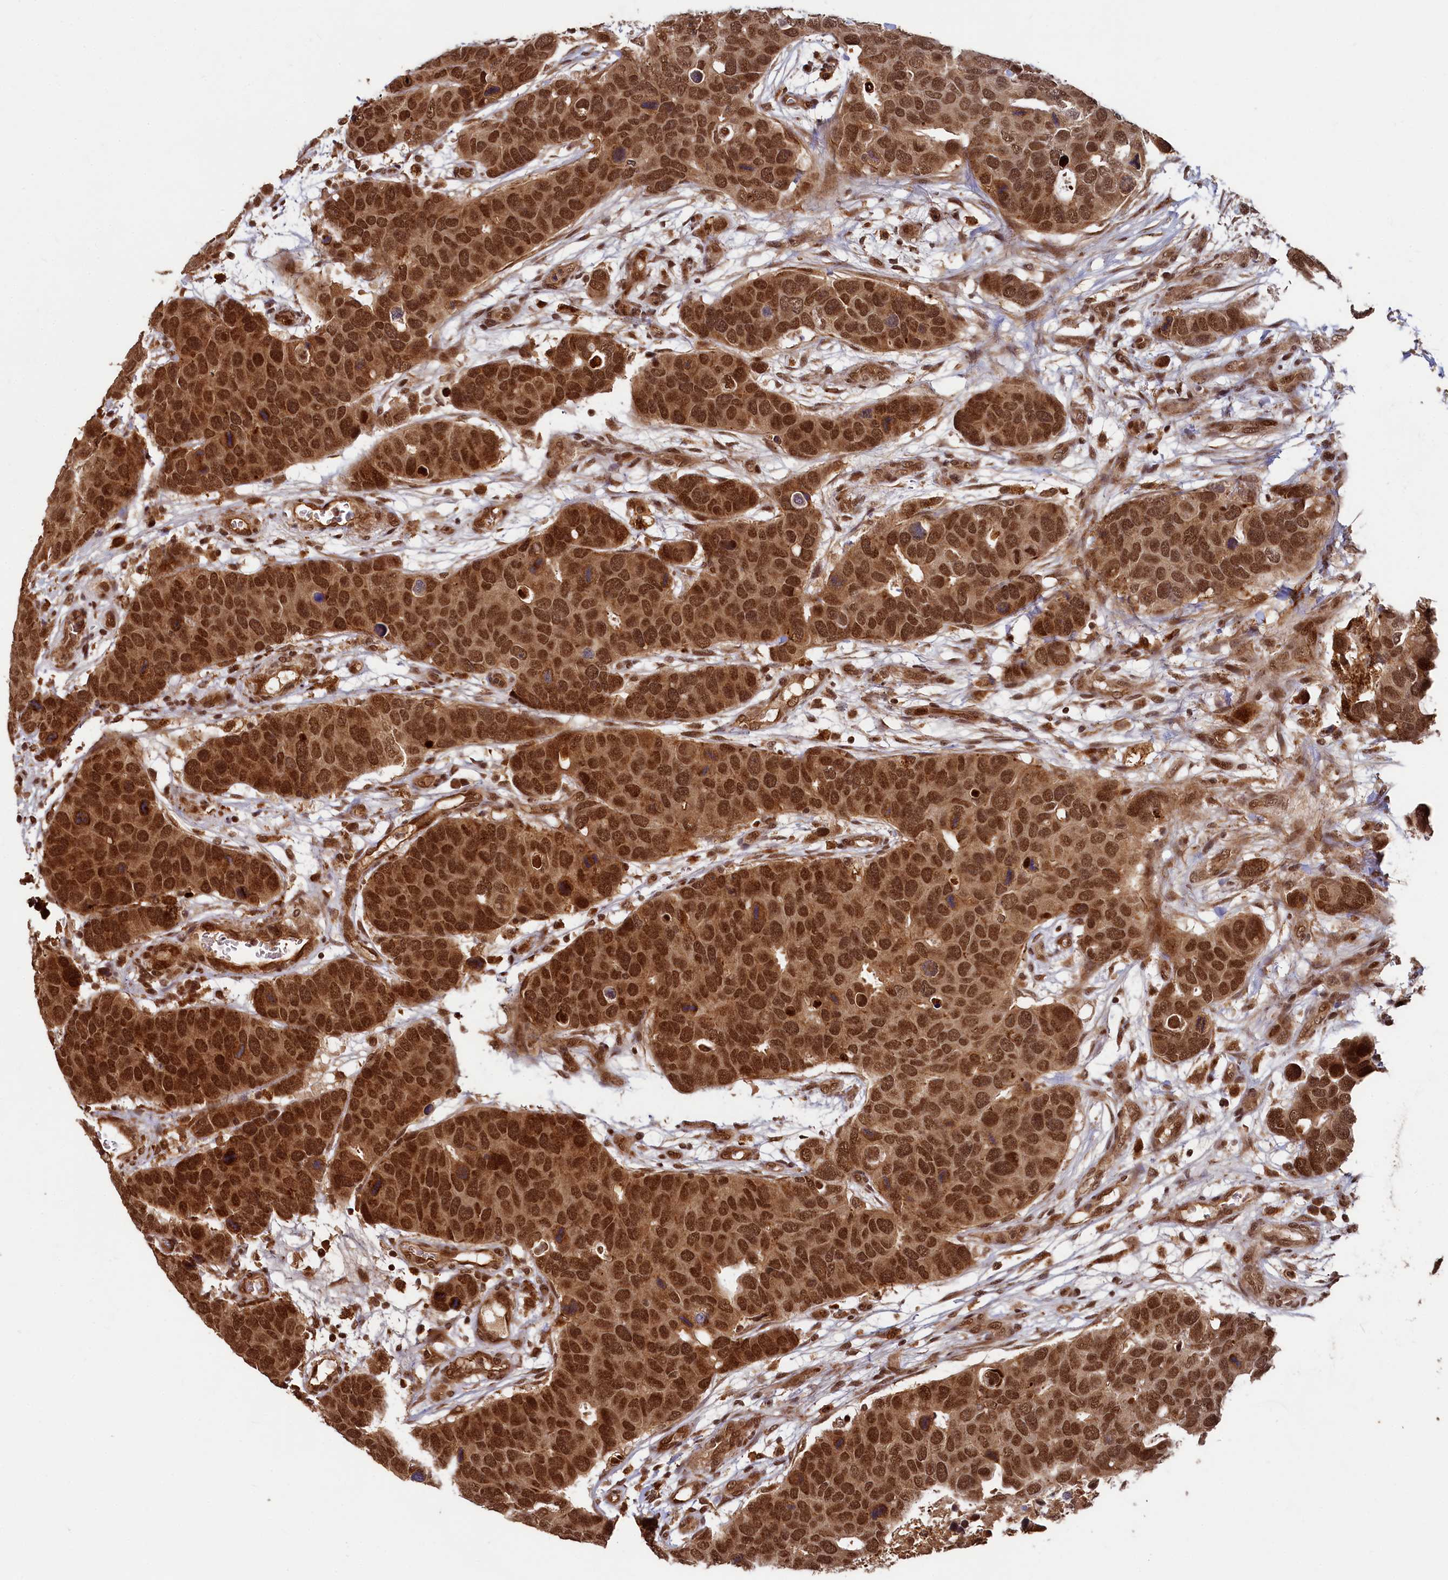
{"staining": {"intensity": "strong", "quantity": ">75%", "location": "cytoplasmic/membranous,nuclear"}, "tissue": "breast cancer", "cell_type": "Tumor cells", "image_type": "cancer", "snomed": [{"axis": "morphology", "description": "Duct carcinoma"}, {"axis": "topography", "description": "Breast"}], "caption": "Tumor cells exhibit high levels of strong cytoplasmic/membranous and nuclear positivity in approximately >75% of cells in invasive ductal carcinoma (breast).", "gene": "TRIM23", "patient": {"sex": "female", "age": 83}}